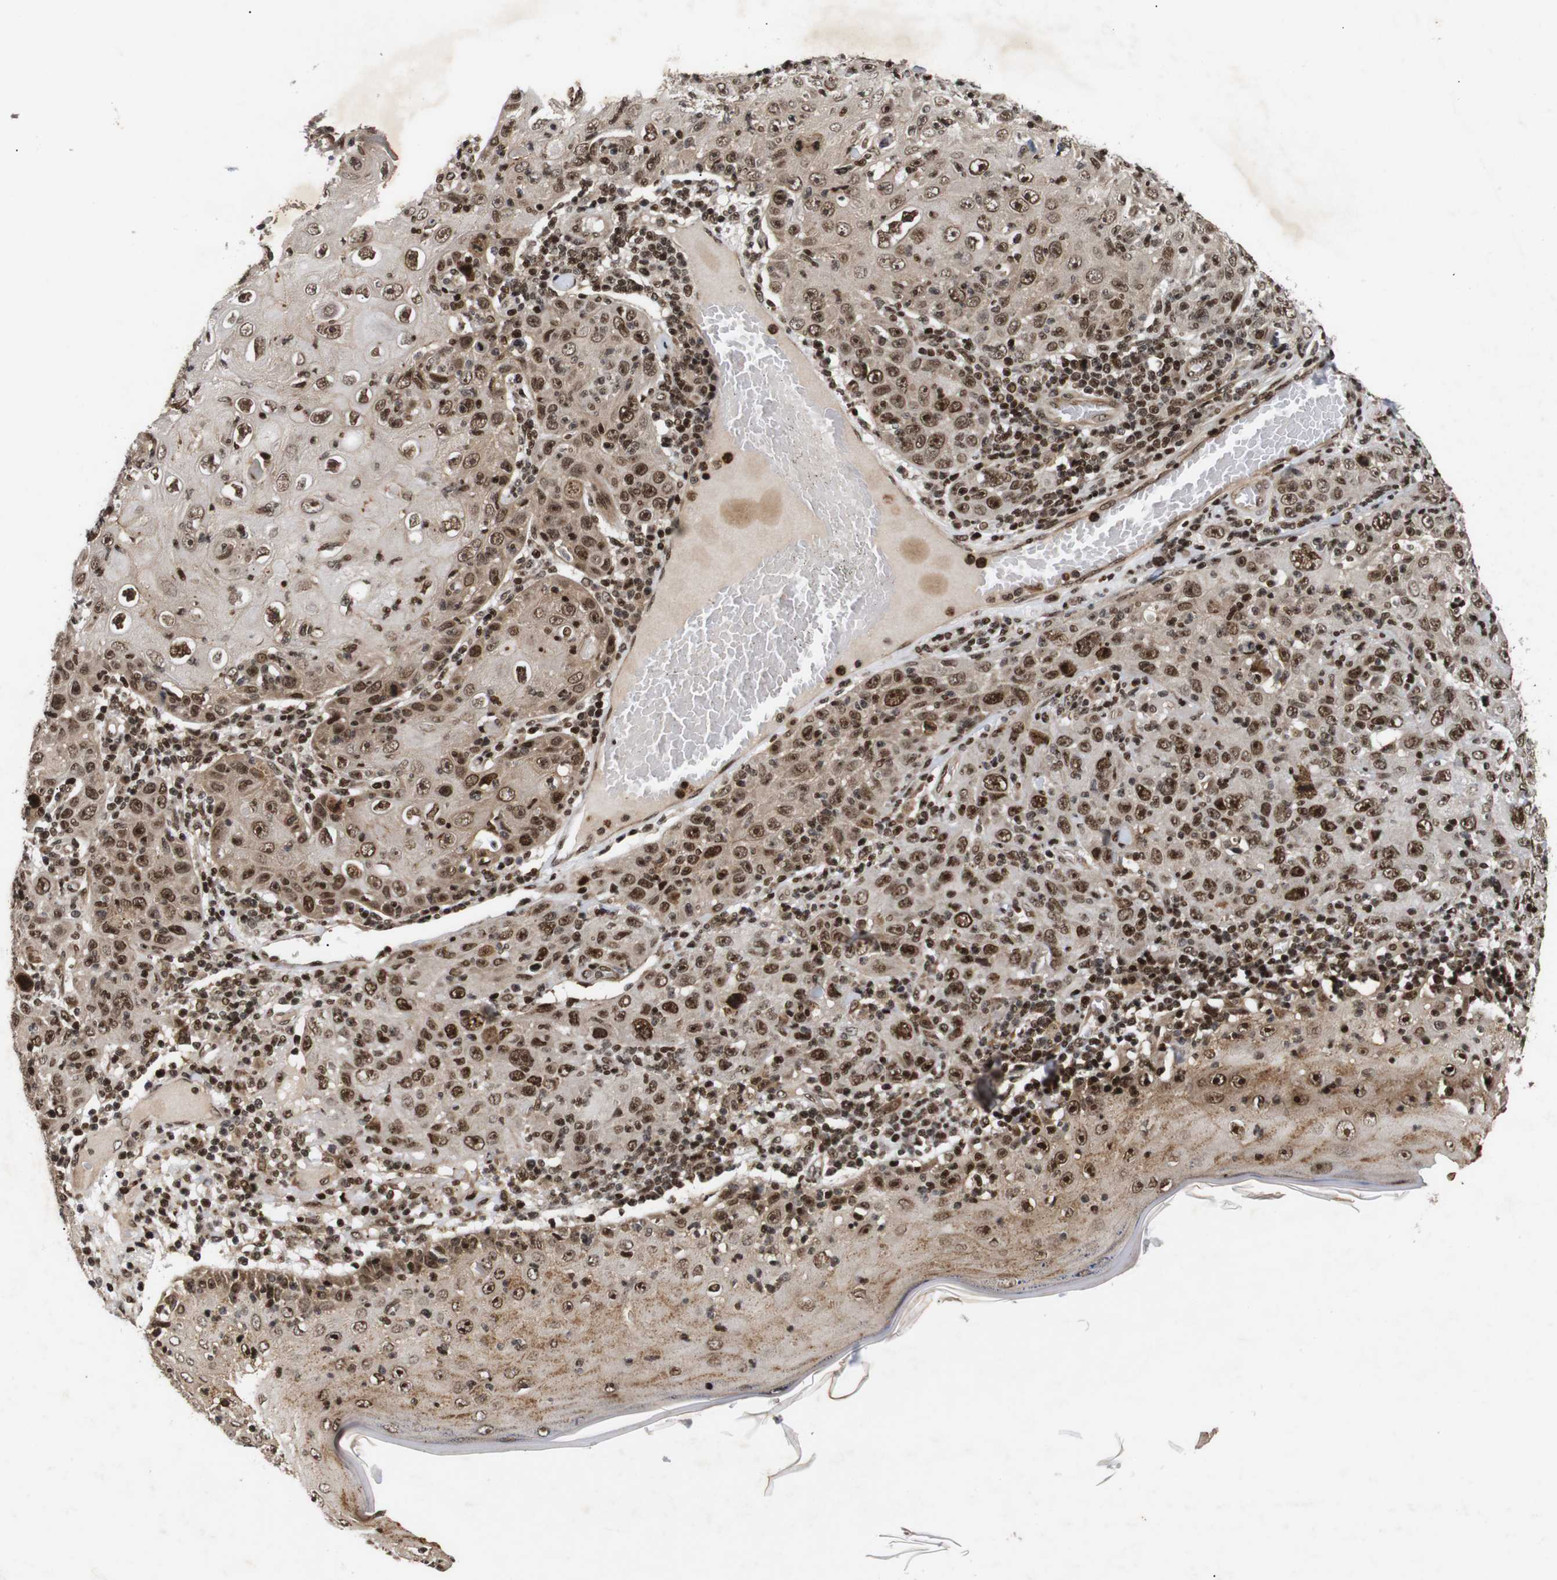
{"staining": {"intensity": "strong", "quantity": ">75%", "location": "cytoplasmic/membranous,nuclear"}, "tissue": "skin cancer", "cell_type": "Tumor cells", "image_type": "cancer", "snomed": [{"axis": "morphology", "description": "Squamous cell carcinoma, NOS"}, {"axis": "topography", "description": "Skin"}], "caption": "Skin cancer tissue demonstrates strong cytoplasmic/membranous and nuclear expression in about >75% of tumor cells, visualized by immunohistochemistry.", "gene": "KIF23", "patient": {"sex": "female", "age": 88}}